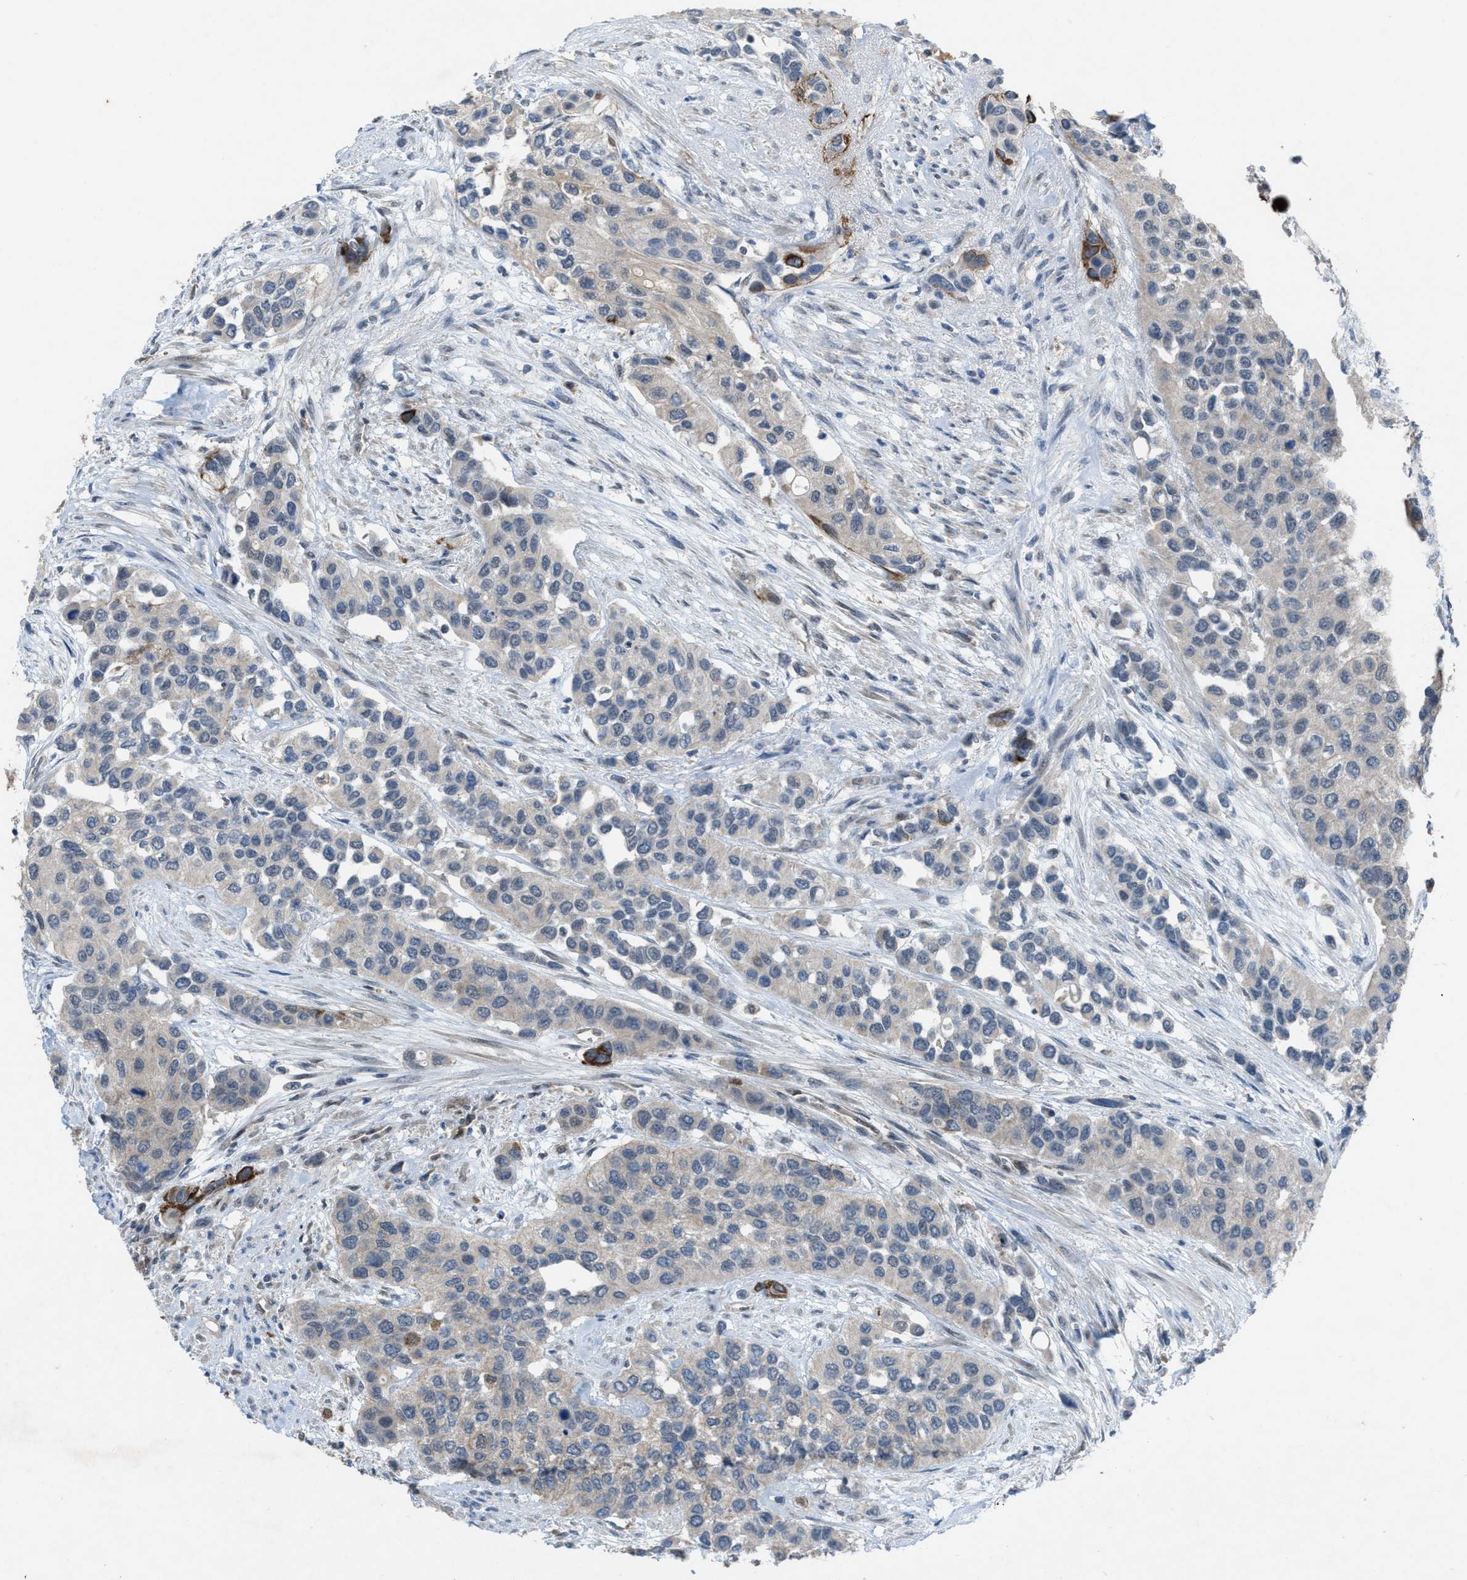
{"staining": {"intensity": "negative", "quantity": "none", "location": "none"}, "tissue": "urothelial cancer", "cell_type": "Tumor cells", "image_type": "cancer", "snomed": [{"axis": "morphology", "description": "Urothelial carcinoma, High grade"}, {"axis": "topography", "description": "Urinary bladder"}], "caption": "Urothelial cancer was stained to show a protein in brown. There is no significant positivity in tumor cells. The staining was performed using DAB (3,3'-diaminobenzidine) to visualize the protein expression in brown, while the nuclei were stained in blue with hematoxylin (Magnification: 20x).", "gene": "PLAA", "patient": {"sex": "female", "age": 56}}